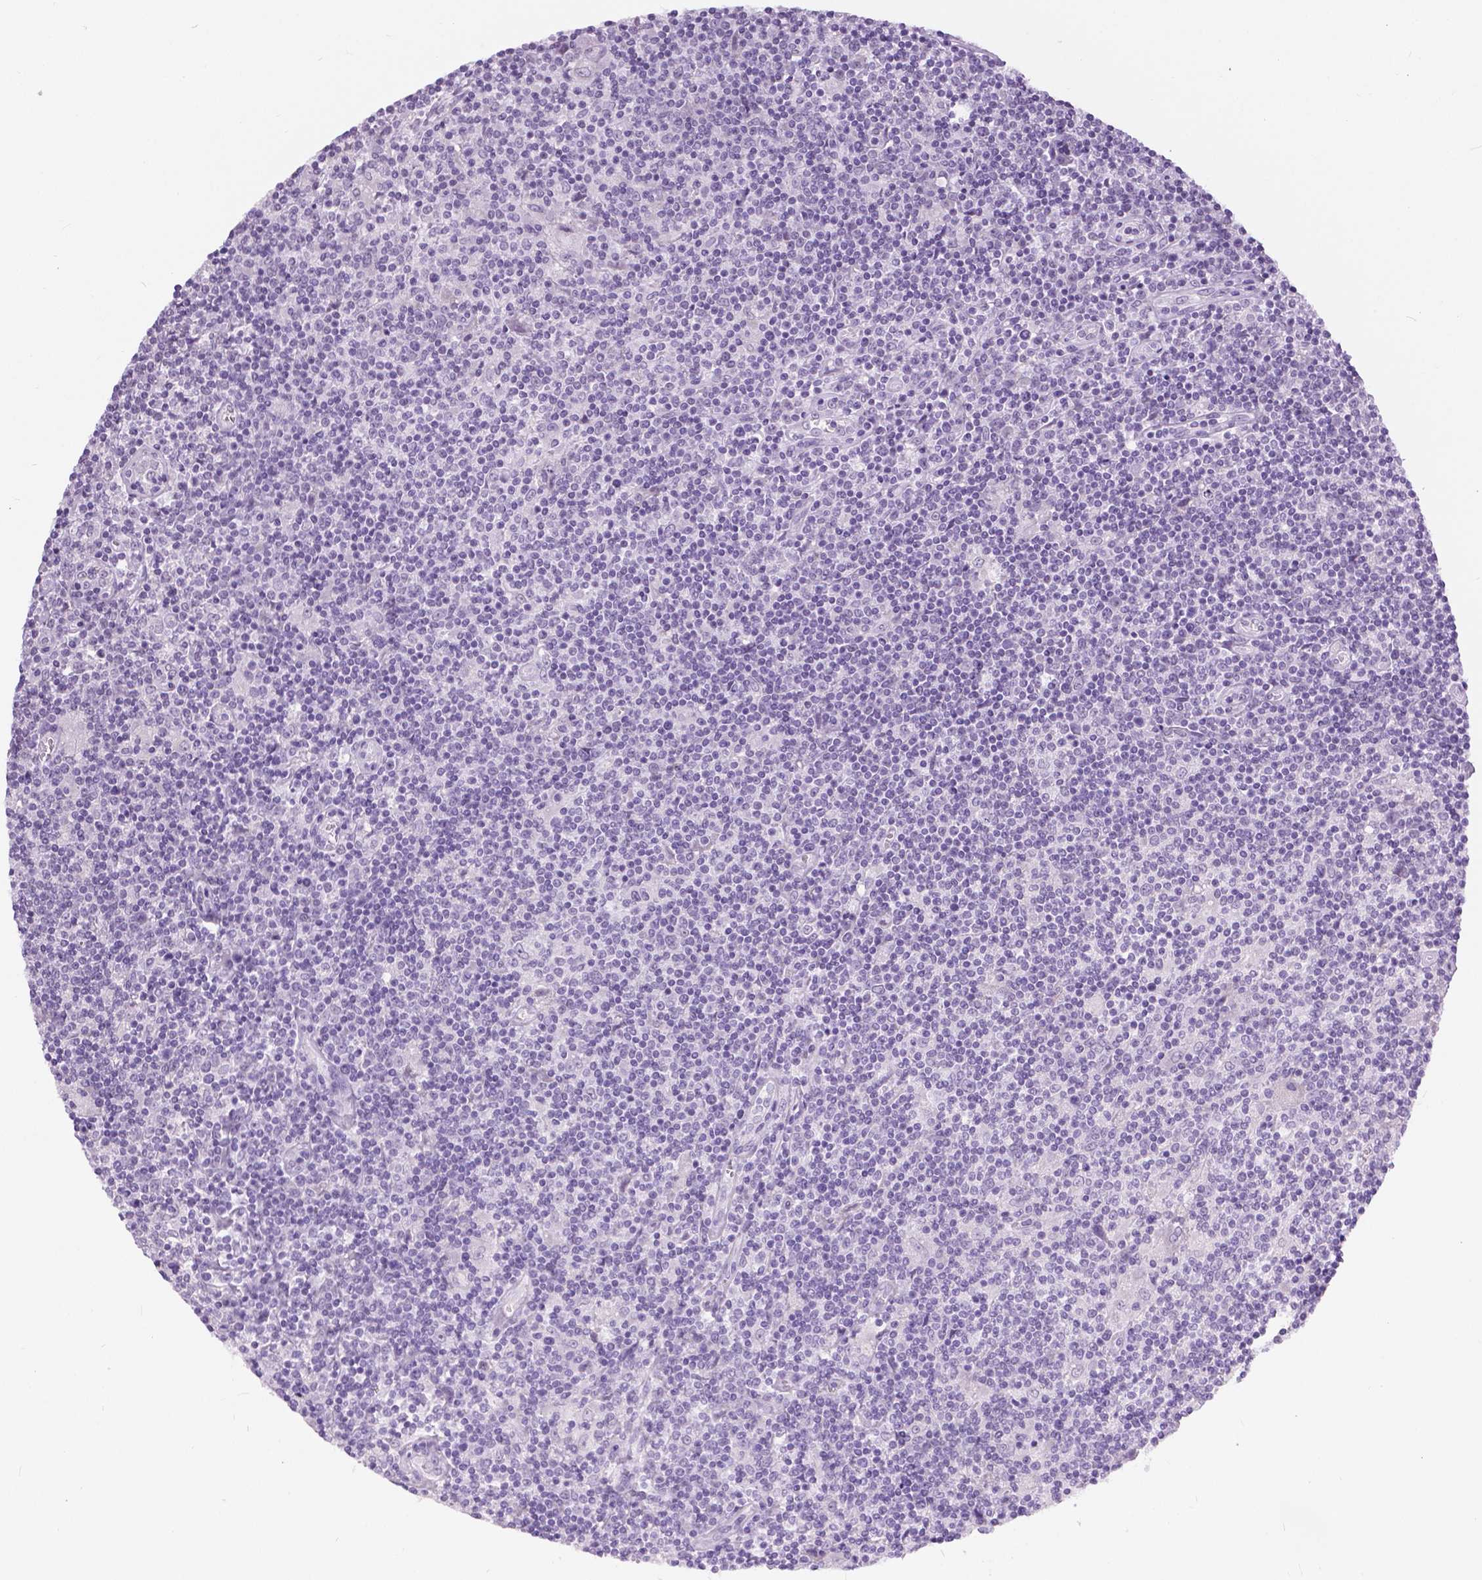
{"staining": {"intensity": "negative", "quantity": "none", "location": "none"}, "tissue": "lymphoma", "cell_type": "Tumor cells", "image_type": "cancer", "snomed": [{"axis": "morphology", "description": "Hodgkin's disease, NOS"}, {"axis": "topography", "description": "Lymph node"}], "caption": "The histopathology image reveals no significant staining in tumor cells of lymphoma. (Immunohistochemistry, brightfield microscopy, high magnification).", "gene": "MYOM1", "patient": {"sex": "male", "age": 40}}